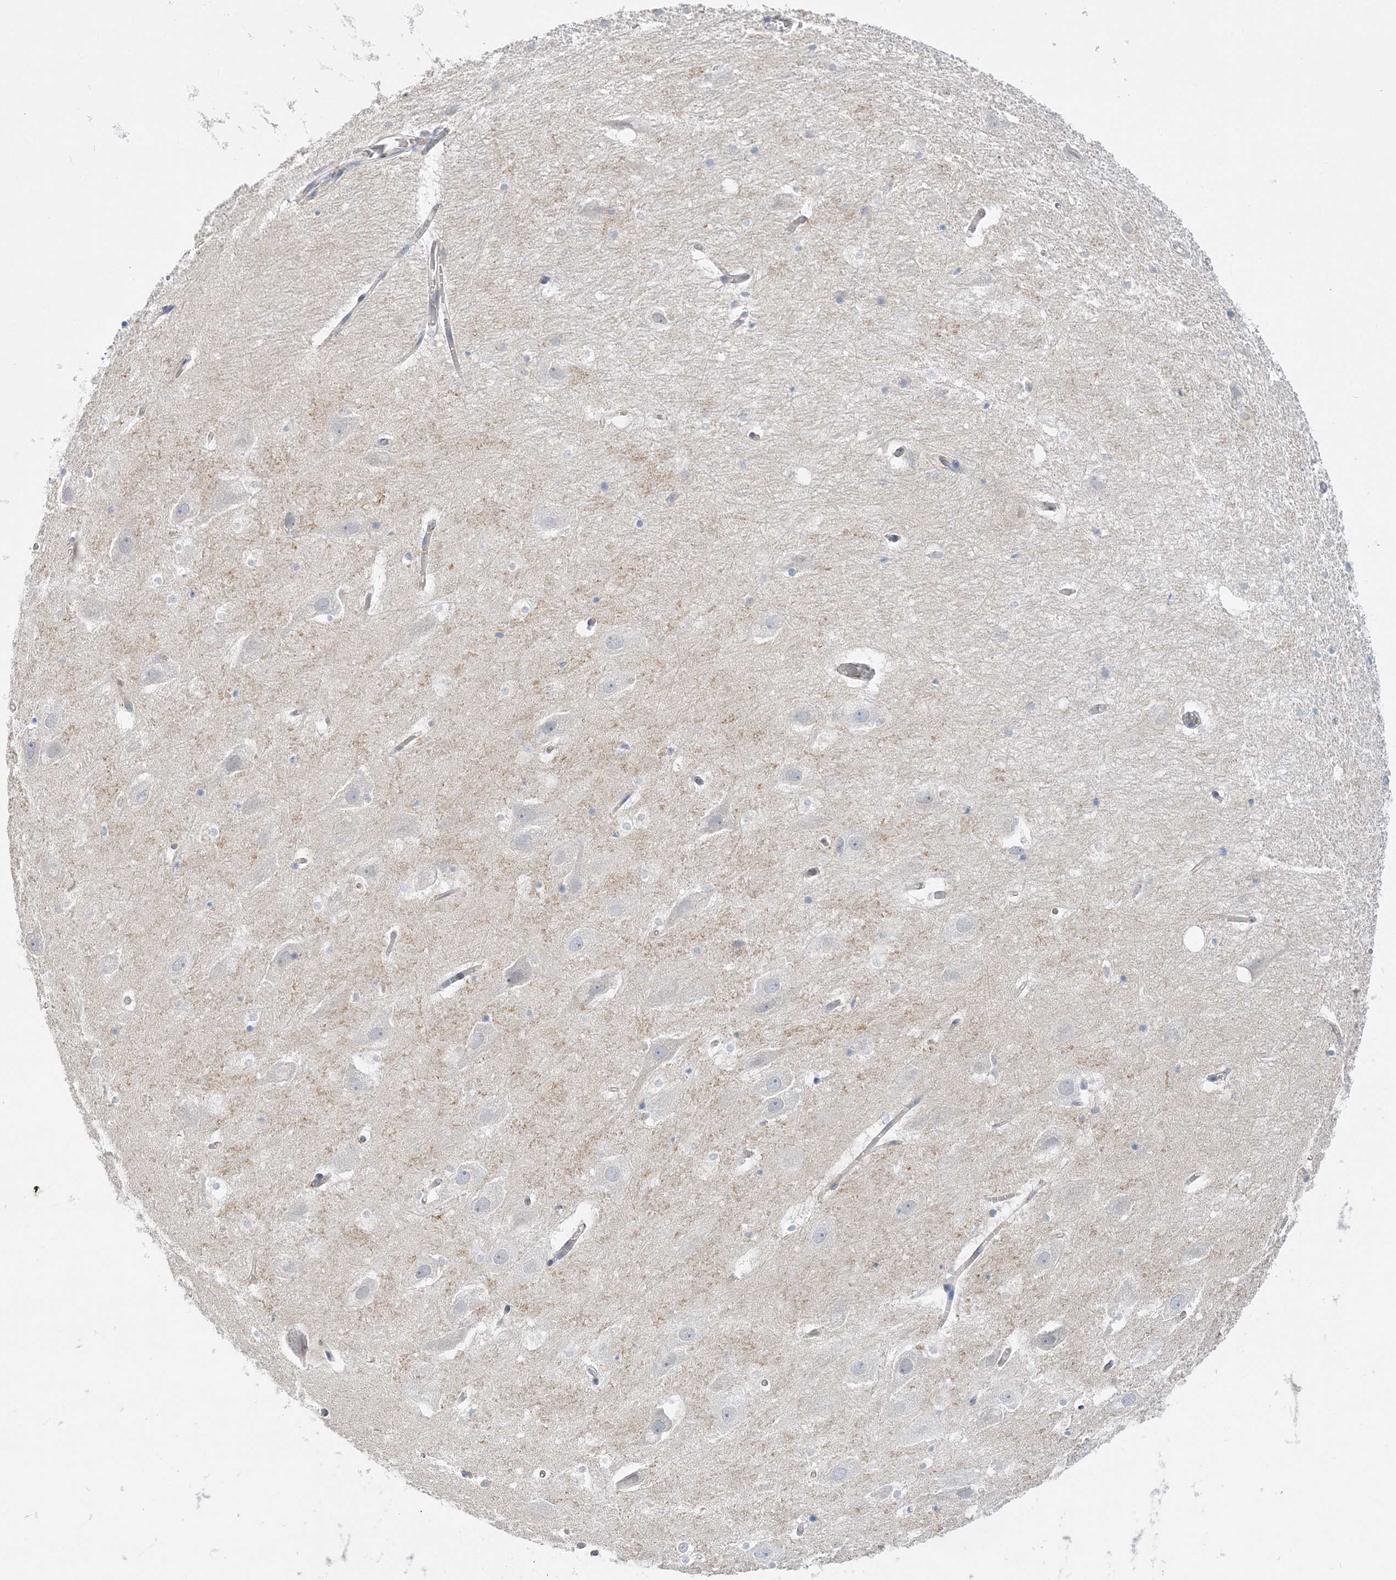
{"staining": {"intensity": "negative", "quantity": "none", "location": "none"}, "tissue": "hippocampus", "cell_type": "Glial cells", "image_type": "normal", "snomed": [{"axis": "morphology", "description": "Normal tissue, NOS"}, {"axis": "topography", "description": "Hippocampus"}], "caption": "DAB (3,3'-diaminobenzidine) immunohistochemical staining of benign human hippocampus demonstrates no significant expression in glial cells. (Brightfield microscopy of DAB (3,3'-diaminobenzidine) immunohistochemistry (IHC) at high magnification).", "gene": "FAM114A2", "patient": {"sex": "female", "age": 52}}